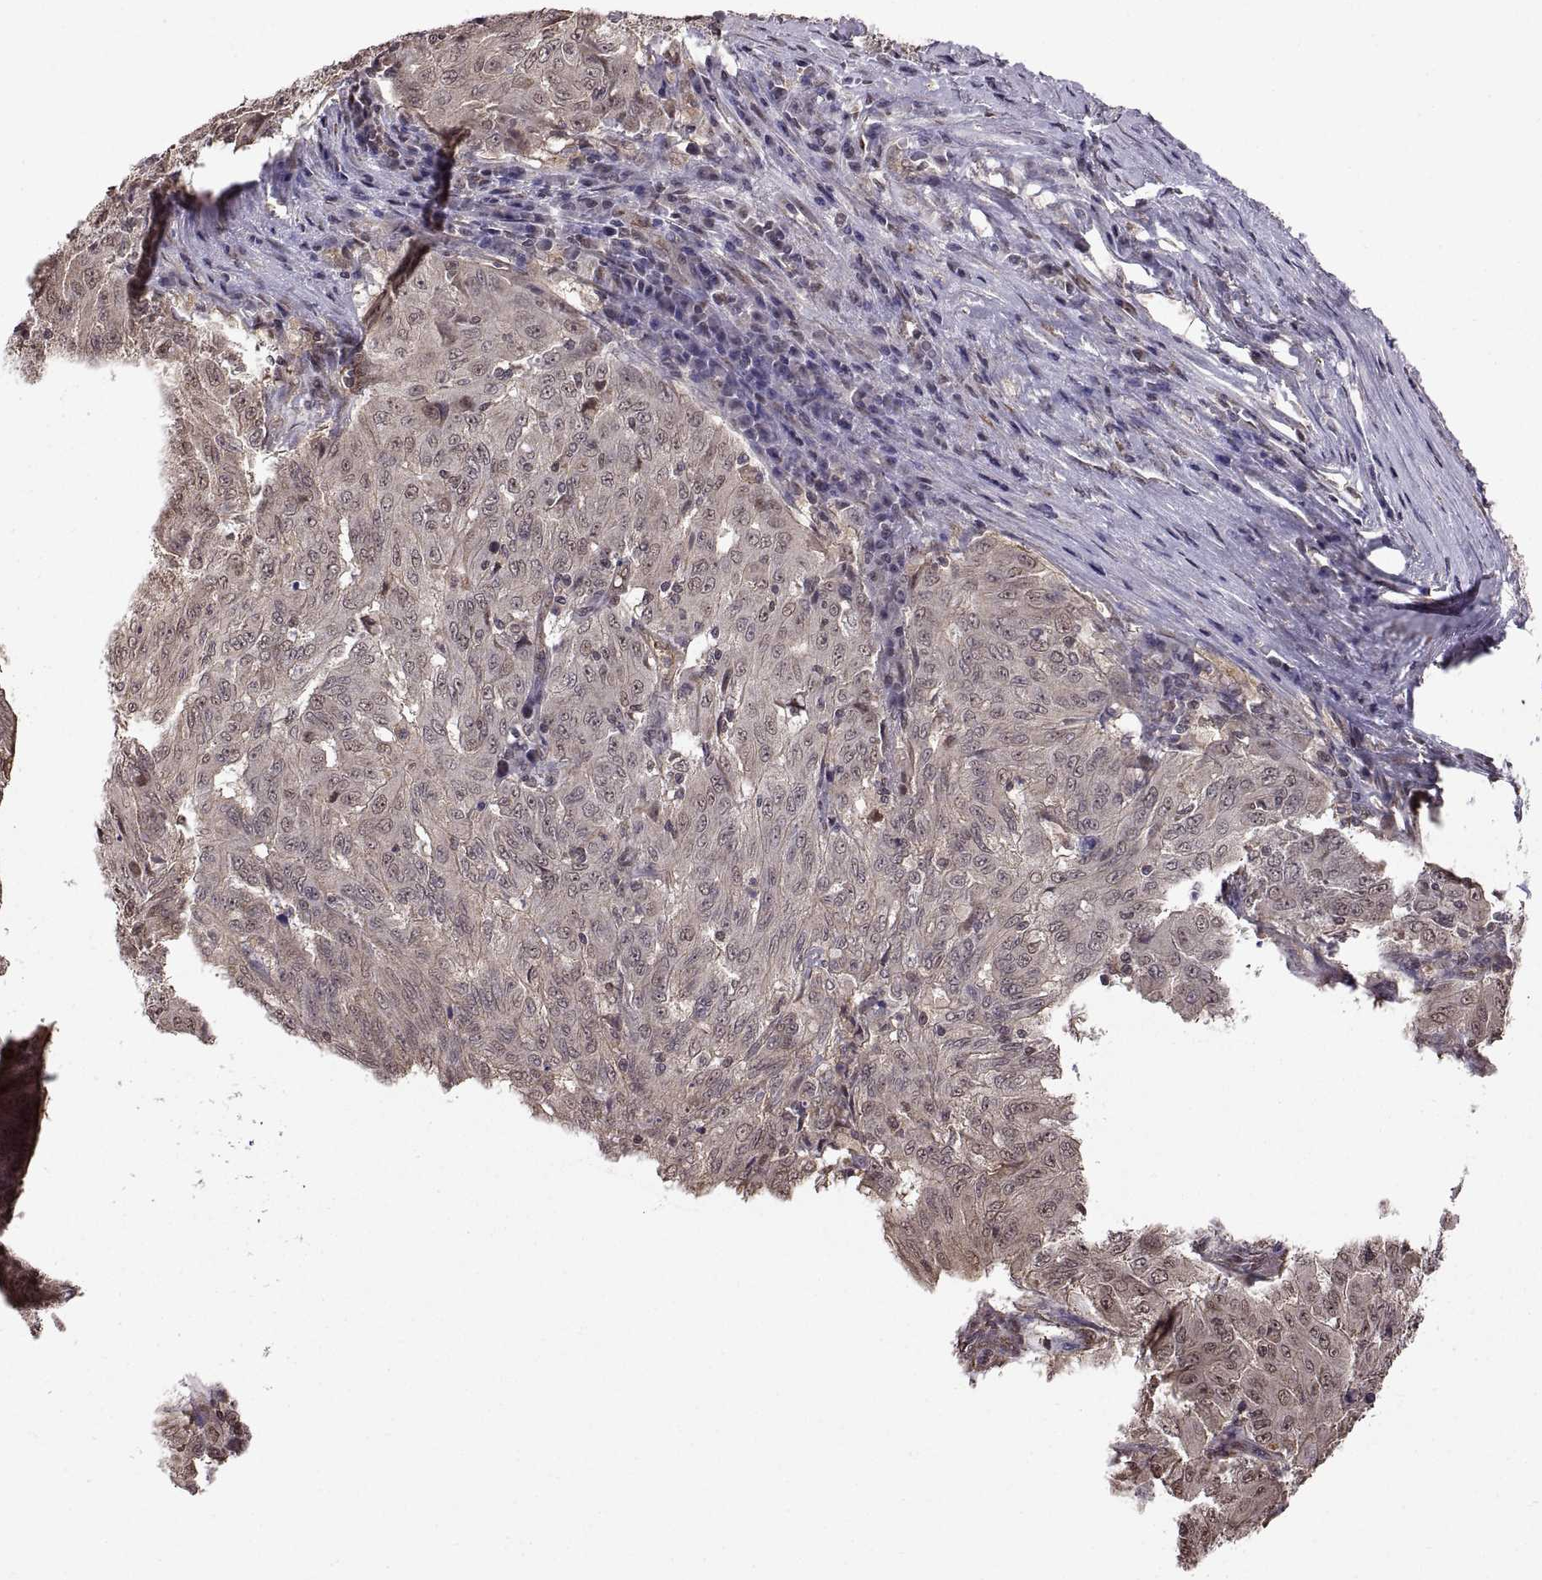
{"staining": {"intensity": "negative", "quantity": "none", "location": "none"}, "tissue": "pancreatic cancer", "cell_type": "Tumor cells", "image_type": "cancer", "snomed": [{"axis": "morphology", "description": "Adenocarcinoma, NOS"}, {"axis": "topography", "description": "Pancreas"}], "caption": "This is an IHC image of pancreatic cancer (adenocarcinoma). There is no positivity in tumor cells.", "gene": "ARRB1", "patient": {"sex": "male", "age": 63}}